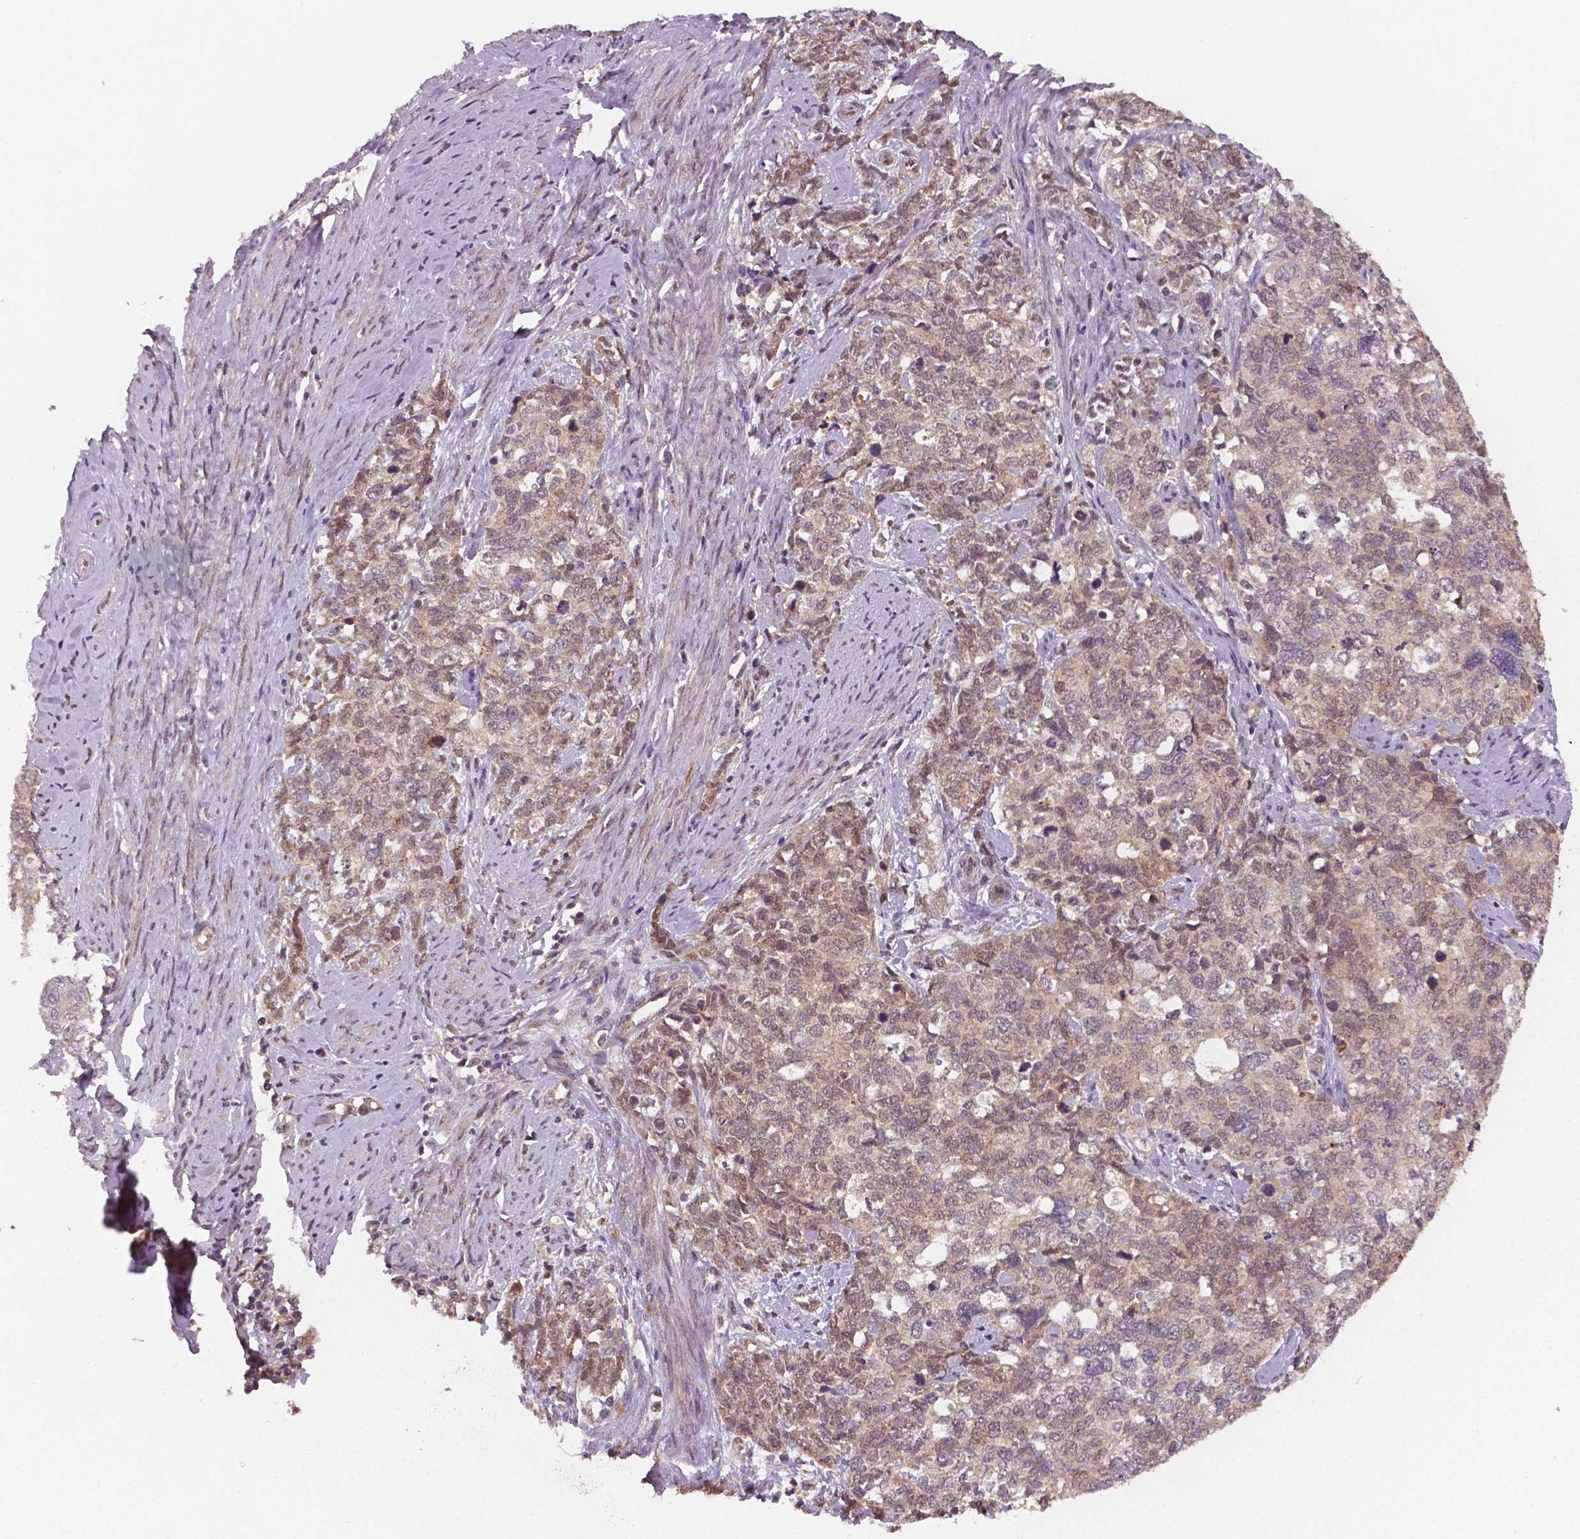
{"staining": {"intensity": "weak", "quantity": ">75%", "location": "cytoplasmic/membranous"}, "tissue": "cervical cancer", "cell_type": "Tumor cells", "image_type": "cancer", "snomed": [{"axis": "morphology", "description": "Squamous cell carcinoma, NOS"}, {"axis": "topography", "description": "Cervix"}], "caption": "This micrograph demonstrates IHC staining of human cervical cancer (squamous cell carcinoma), with low weak cytoplasmic/membranous expression in approximately >75% of tumor cells.", "gene": "STAT3", "patient": {"sex": "female", "age": 63}}